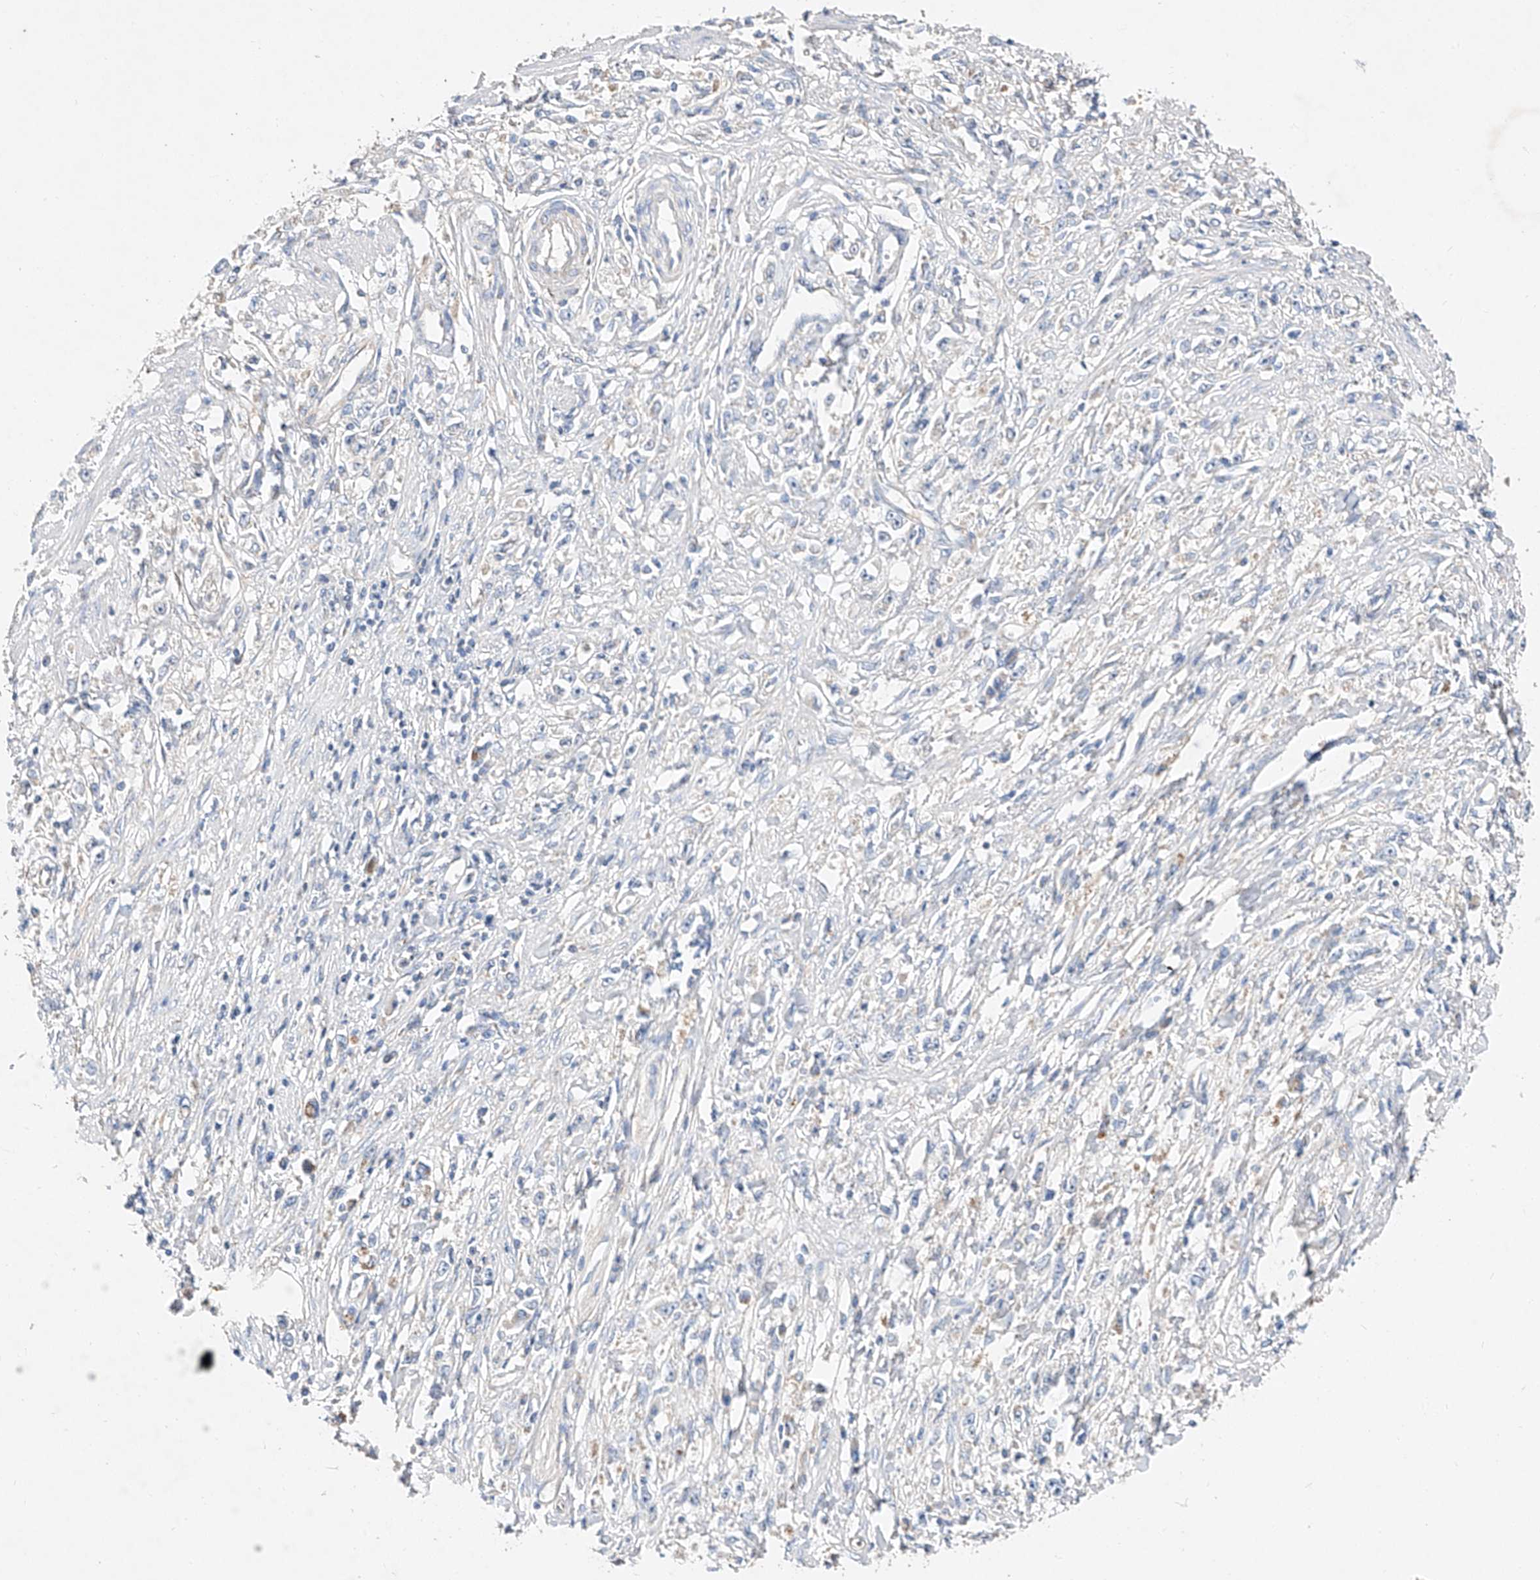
{"staining": {"intensity": "negative", "quantity": "none", "location": "none"}, "tissue": "stomach cancer", "cell_type": "Tumor cells", "image_type": "cancer", "snomed": [{"axis": "morphology", "description": "Adenocarcinoma, NOS"}, {"axis": "topography", "description": "Stomach"}], "caption": "This histopathology image is of adenocarcinoma (stomach) stained with immunohistochemistry to label a protein in brown with the nuclei are counter-stained blue. There is no expression in tumor cells. (Immunohistochemistry, brightfield microscopy, high magnification).", "gene": "AMD1", "patient": {"sex": "female", "age": 59}}